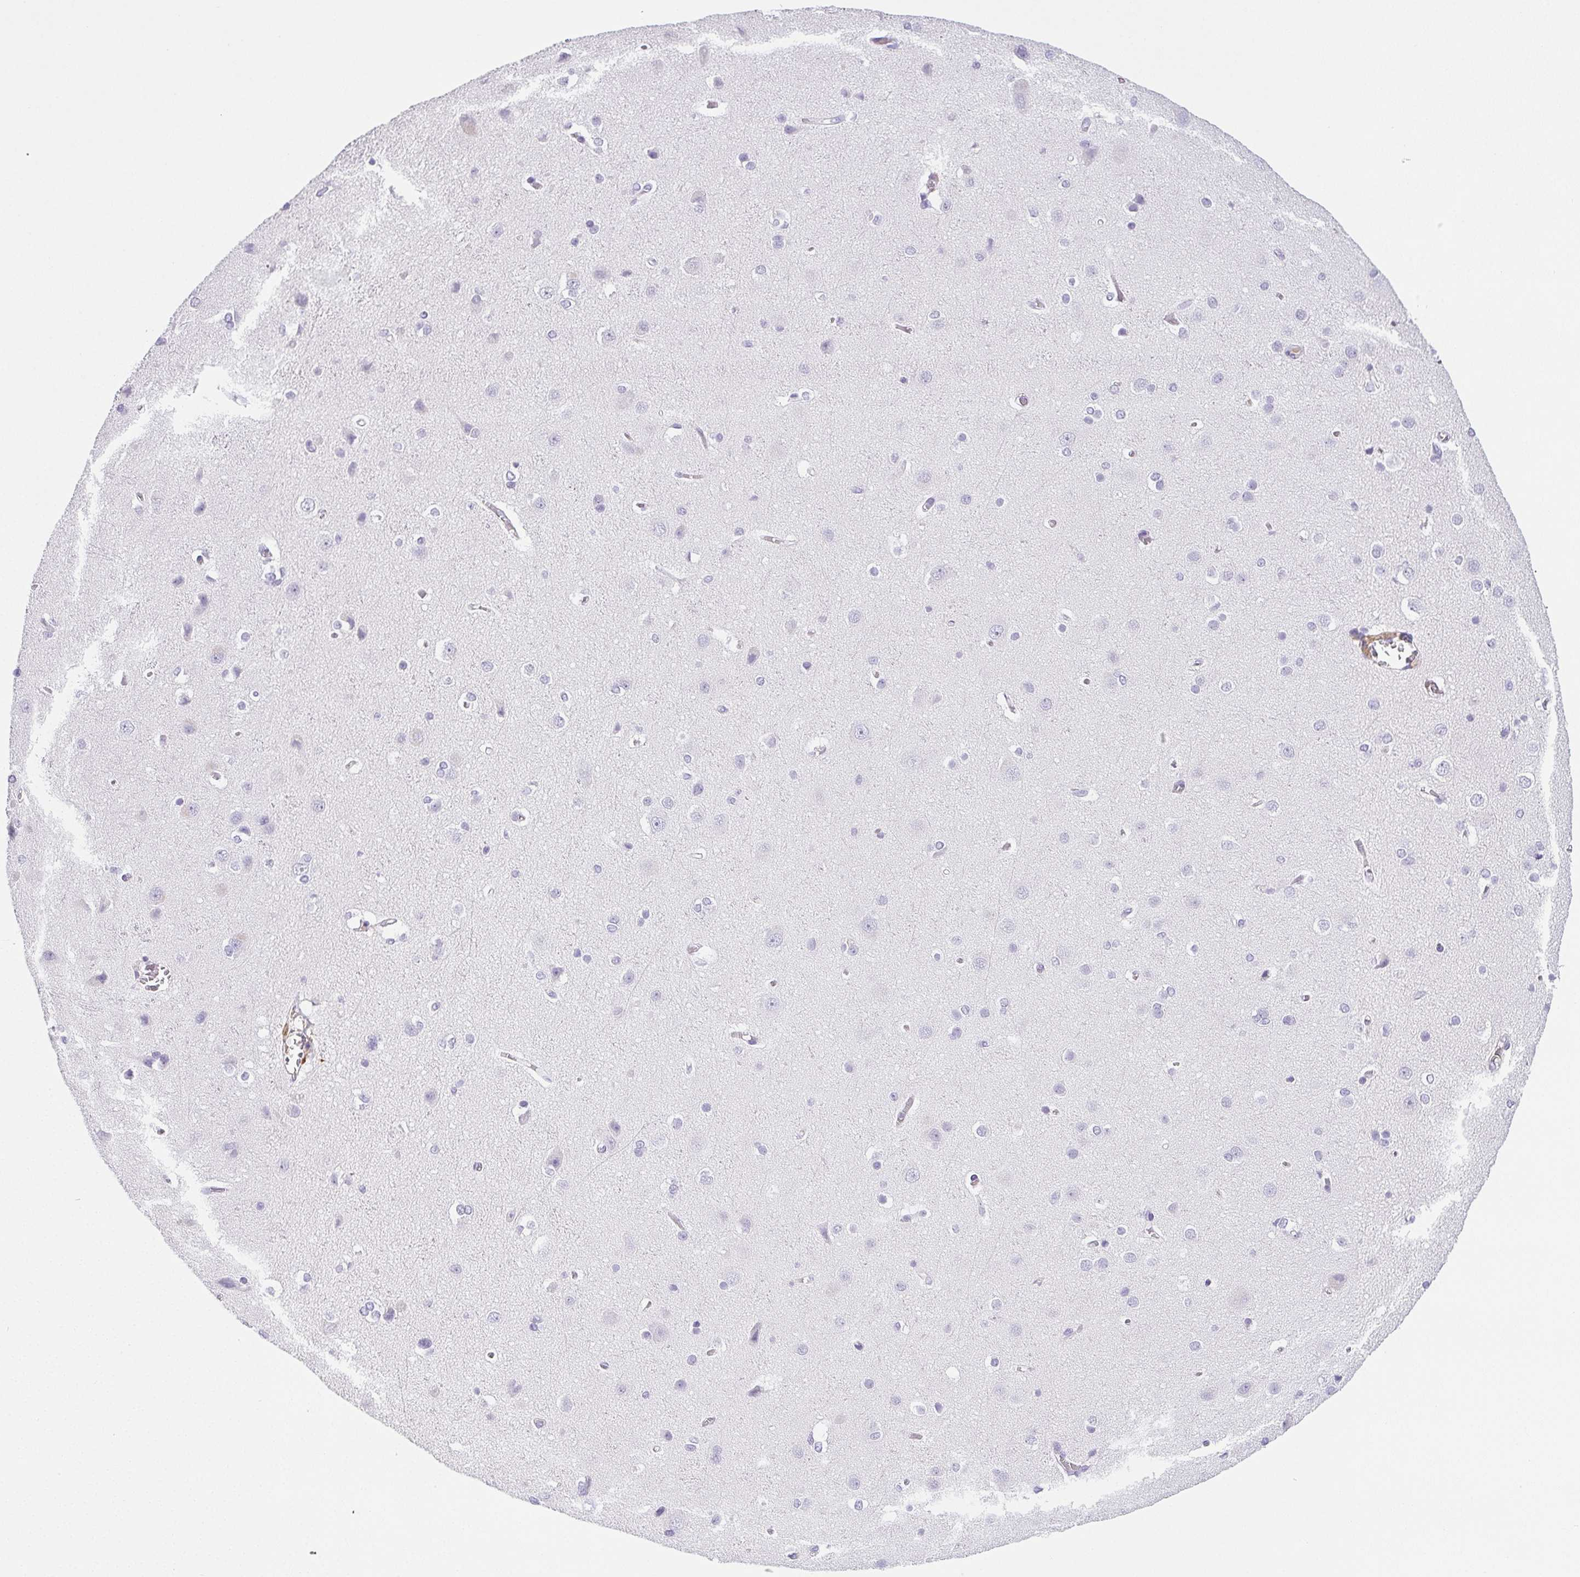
{"staining": {"intensity": "moderate", "quantity": "<25%", "location": "cytoplasmic/membranous"}, "tissue": "cerebral cortex", "cell_type": "Endothelial cells", "image_type": "normal", "snomed": [{"axis": "morphology", "description": "Normal tissue, NOS"}, {"axis": "topography", "description": "Cerebral cortex"}], "caption": "This micrograph reveals normal cerebral cortex stained with IHC to label a protein in brown. The cytoplasmic/membranous of endothelial cells show moderate positivity for the protein. Nuclei are counter-stained blue.", "gene": "VTN", "patient": {"sex": "male", "age": 37}}